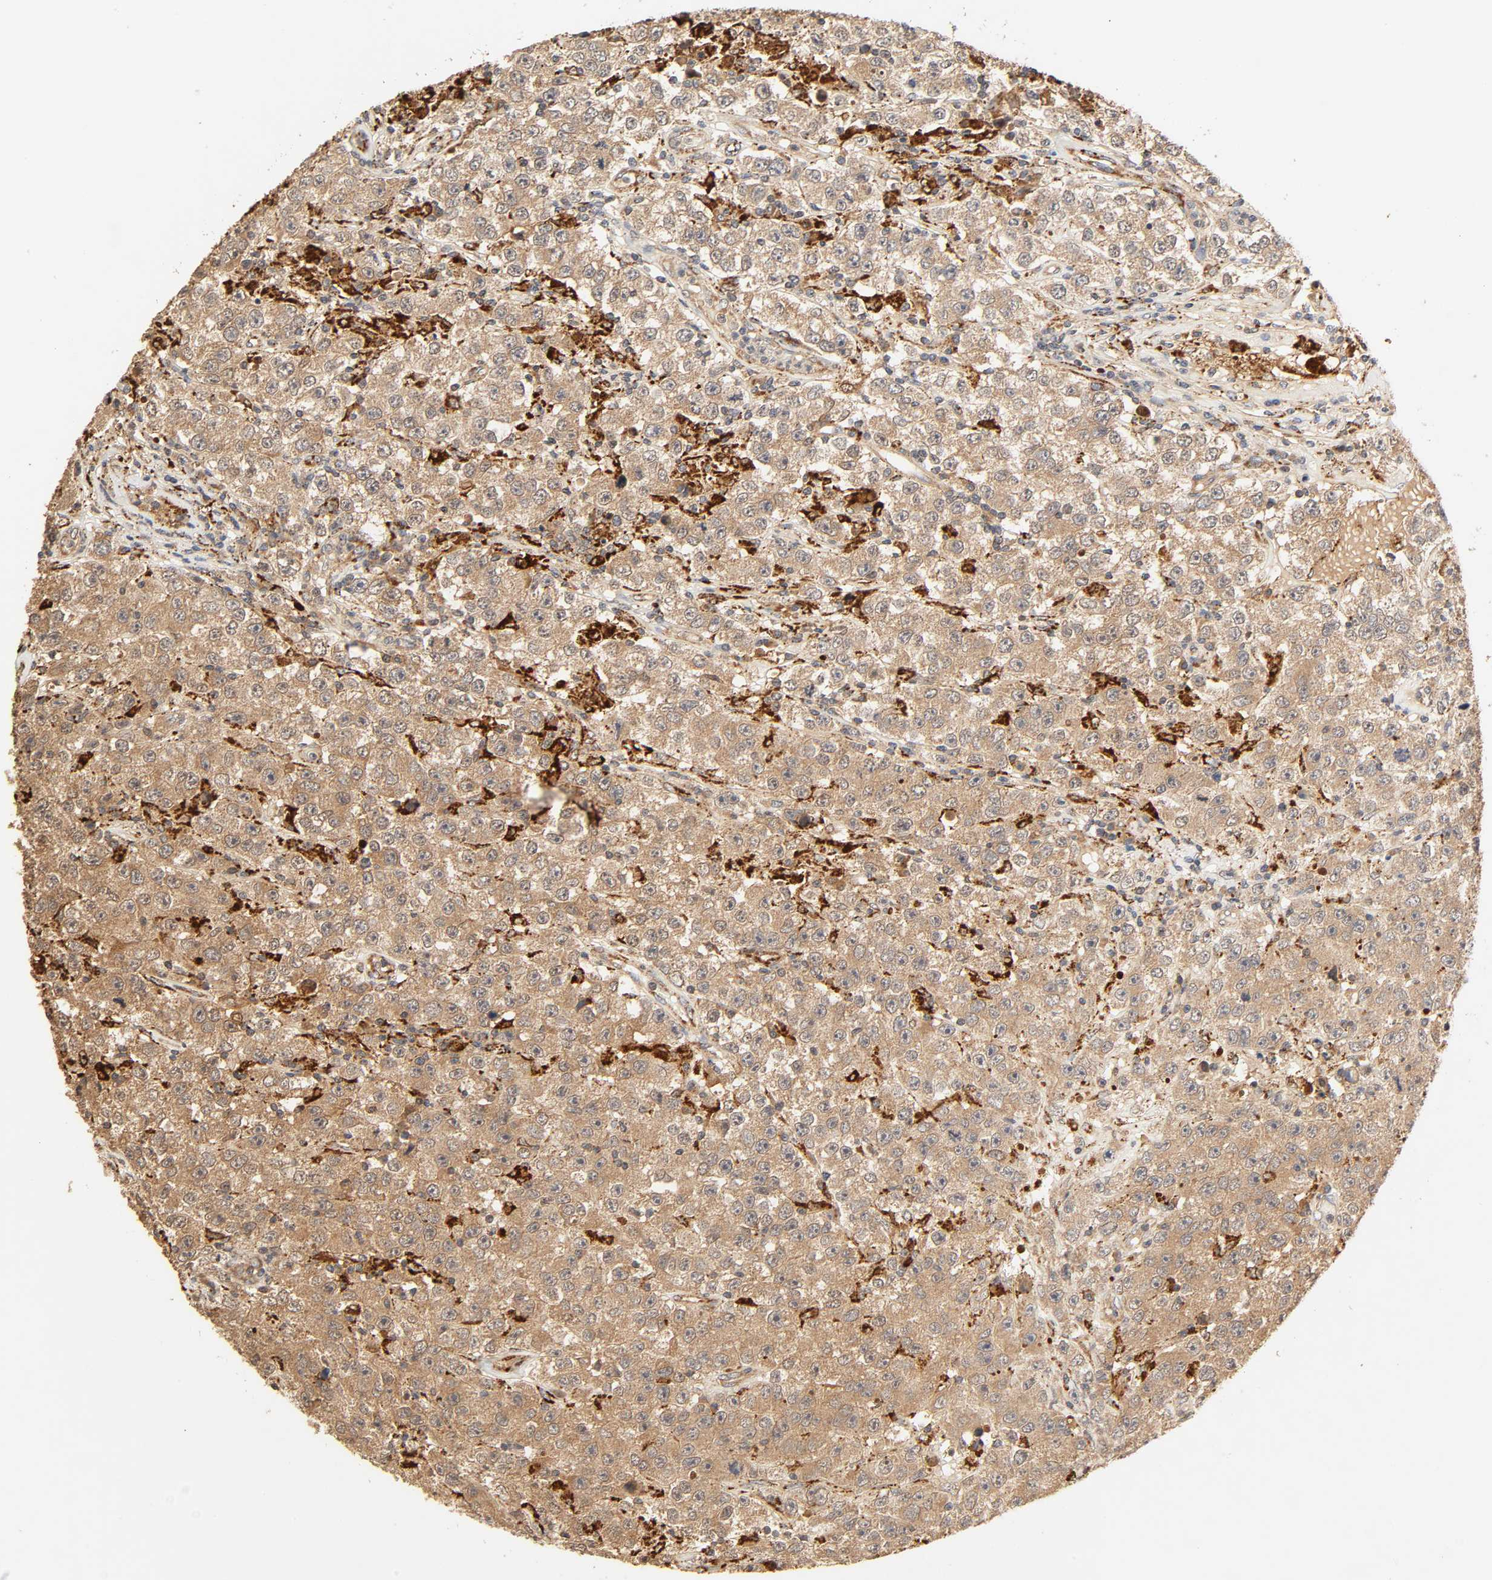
{"staining": {"intensity": "moderate", "quantity": ">75%", "location": "cytoplasmic/membranous"}, "tissue": "testis cancer", "cell_type": "Tumor cells", "image_type": "cancer", "snomed": [{"axis": "morphology", "description": "Seminoma, NOS"}, {"axis": "topography", "description": "Testis"}], "caption": "There is medium levels of moderate cytoplasmic/membranous expression in tumor cells of testis cancer (seminoma), as demonstrated by immunohistochemical staining (brown color).", "gene": "MAPK6", "patient": {"sex": "male", "age": 52}}